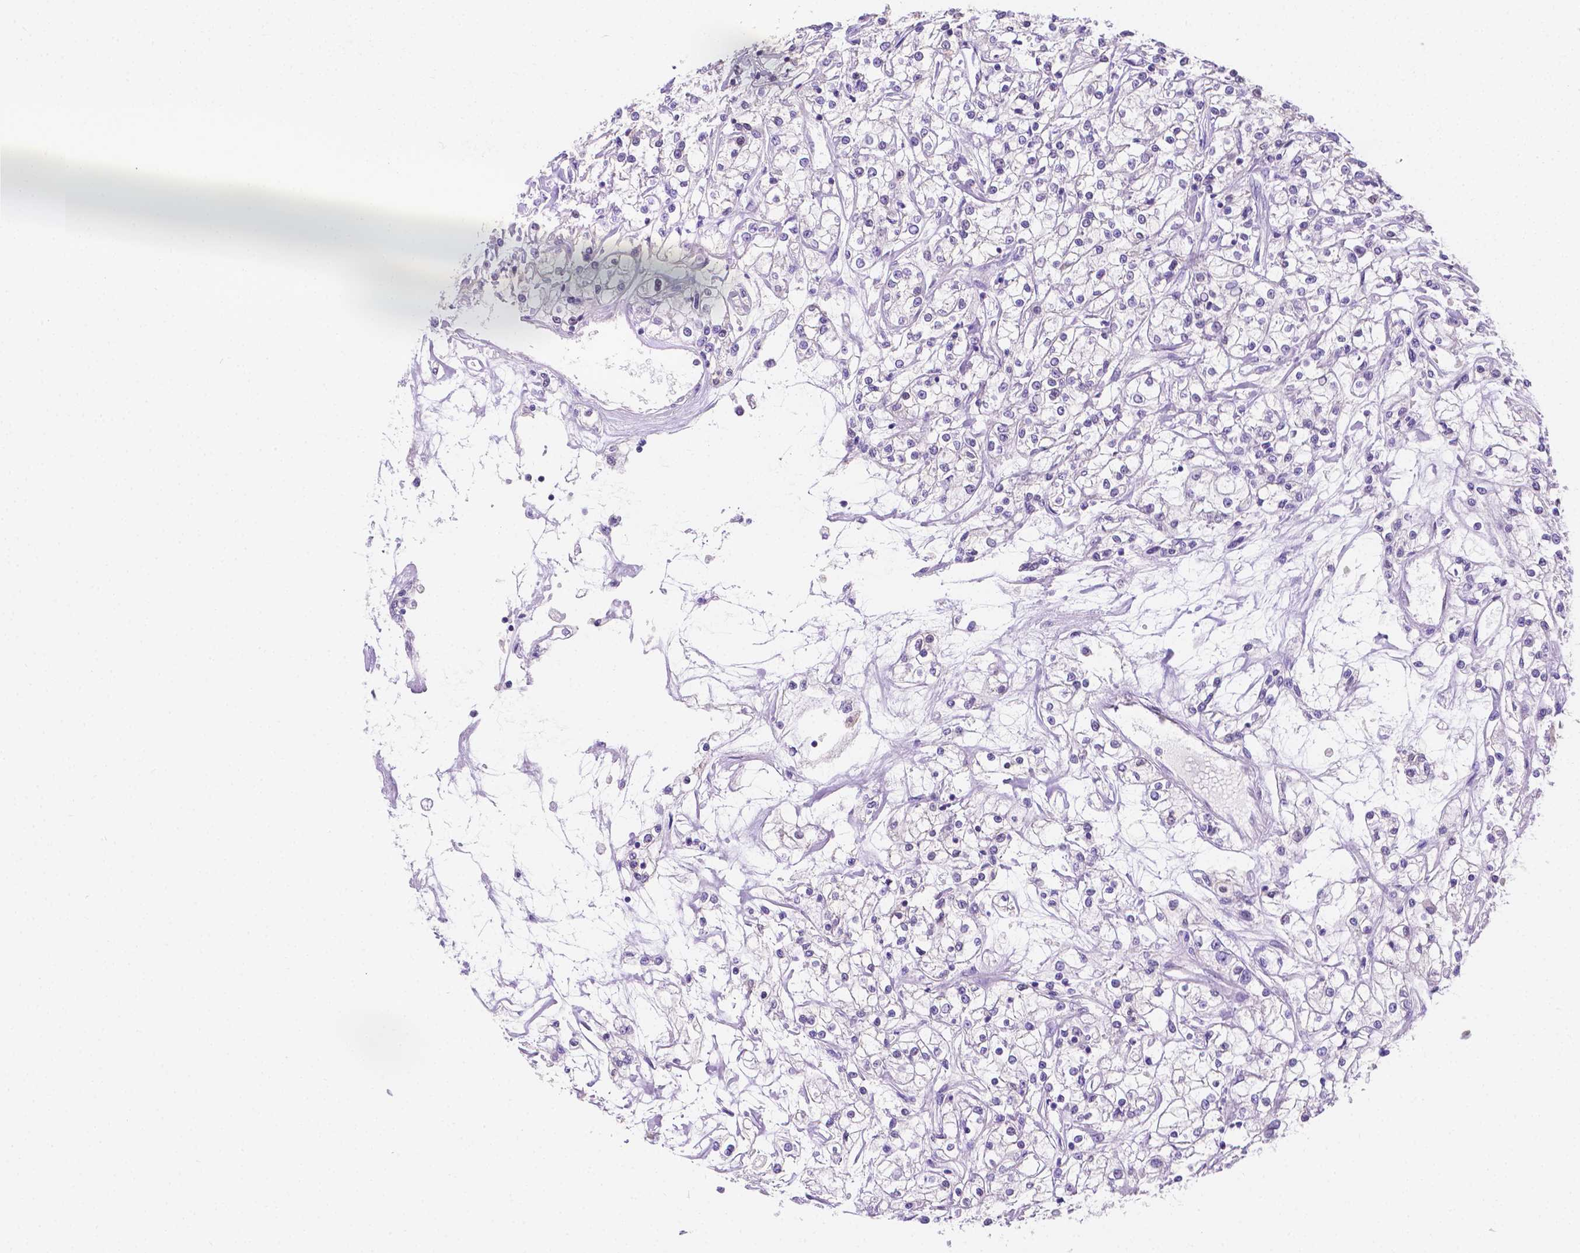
{"staining": {"intensity": "negative", "quantity": "none", "location": "none"}, "tissue": "renal cancer", "cell_type": "Tumor cells", "image_type": "cancer", "snomed": [{"axis": "morphology", "description": "Adenocarcinoma, NOS"}, {"axis": "topography", "description": "Kidney"}], "caption": "This is an immunohistochemistry (IHC) histopathology image of human renal cancer (adenocarcinoma). There is no positivity in tumor cells.", "gene": "SGTB", "patient": {"sex": "female", "age": 59}}